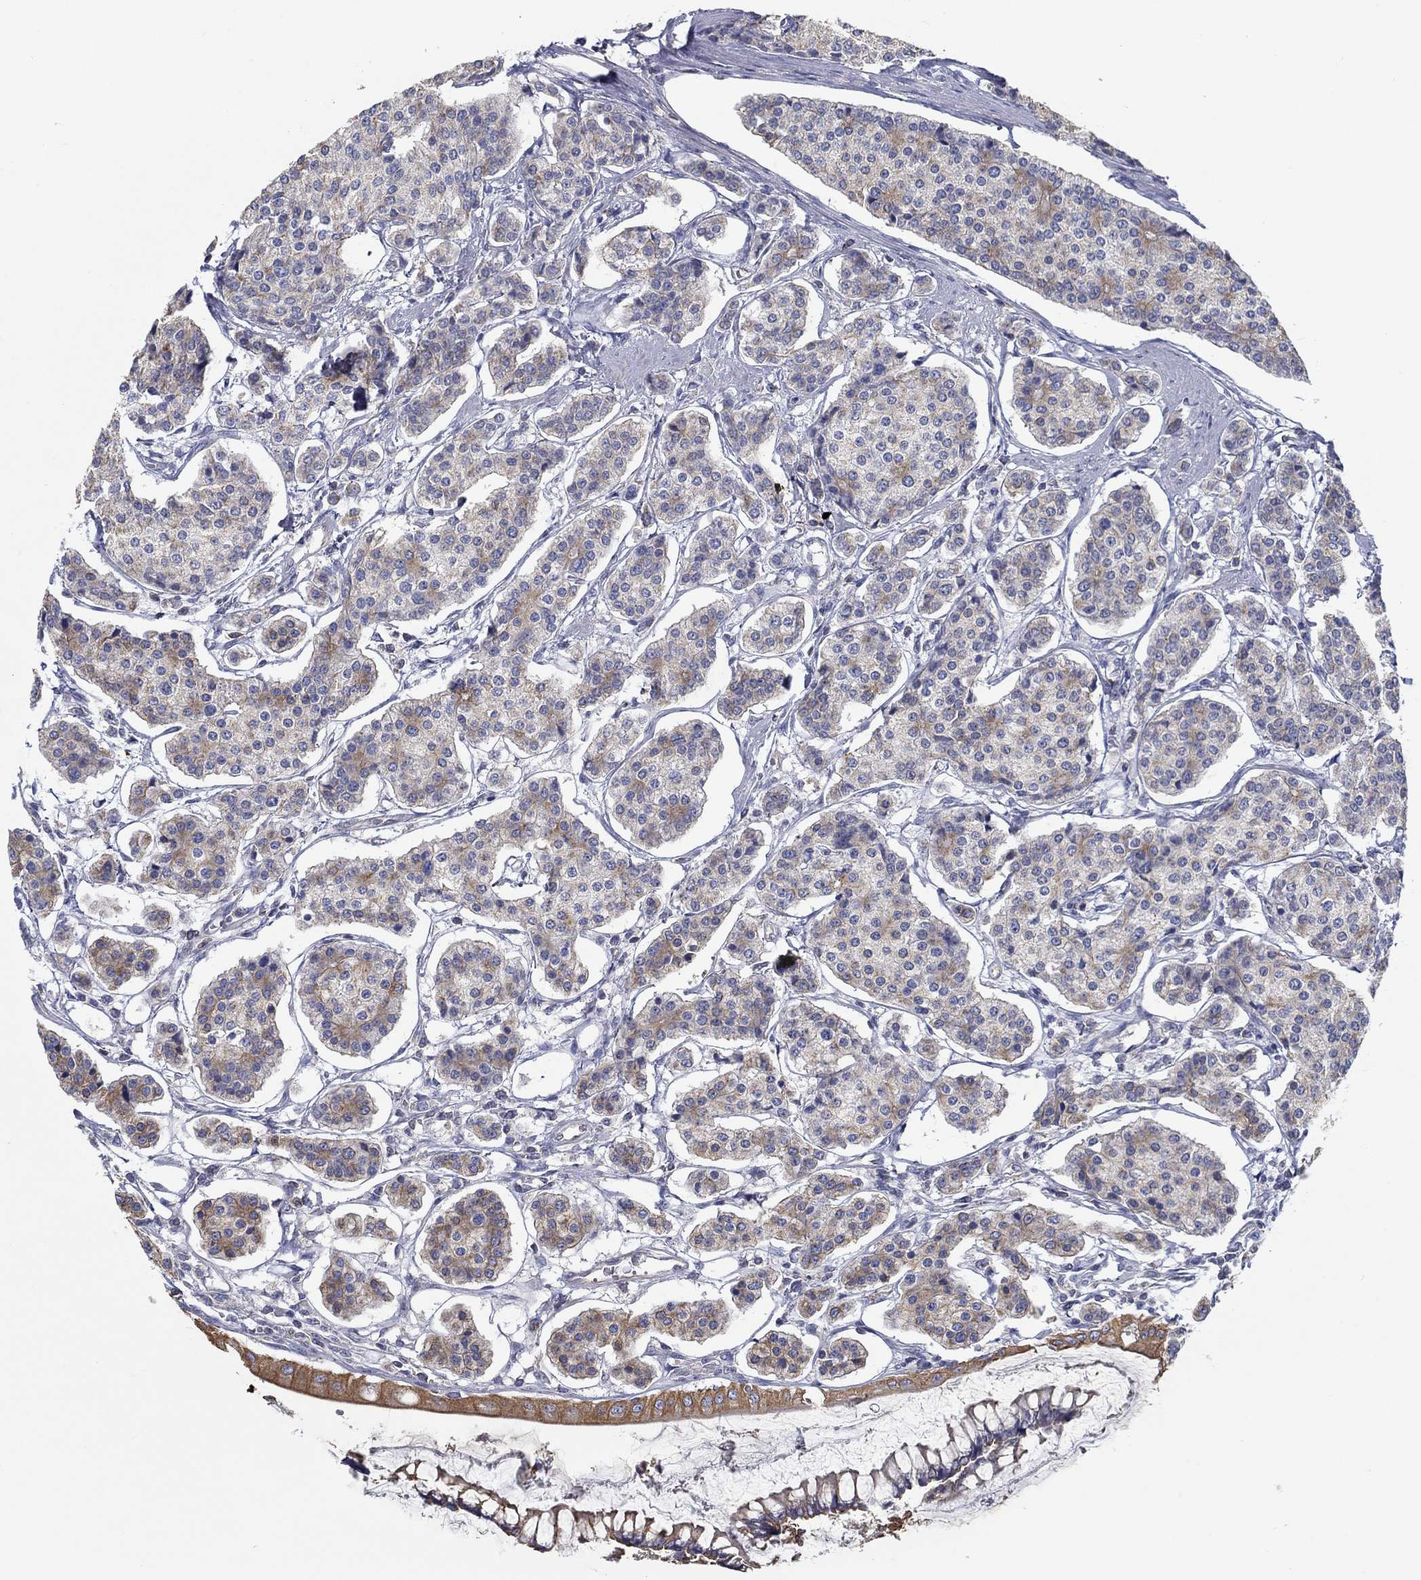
{"staining": {"intensity": "moderate", "quantity": "<25%", "location": "cytoplasmic/membranous"}, "tissue": "carcinoid", "cell_type": "Tumor cells", "image_type": "cancer", "snomed": [{"axis": "morphology", "description": "Carcinoid, malignant, NOS"}, {"axis": "topography", "description": "Small intestine"}], "caption": "High-power microscopy captured an immunohistochemistry (IHC) micrograph of carcinoid (malignant), revealing moderate cytoplasmic/membranous positivity in about <25% of tumor cells.", "gene": "BBOF1", "patient": {"sex": "female", "age": 65}}